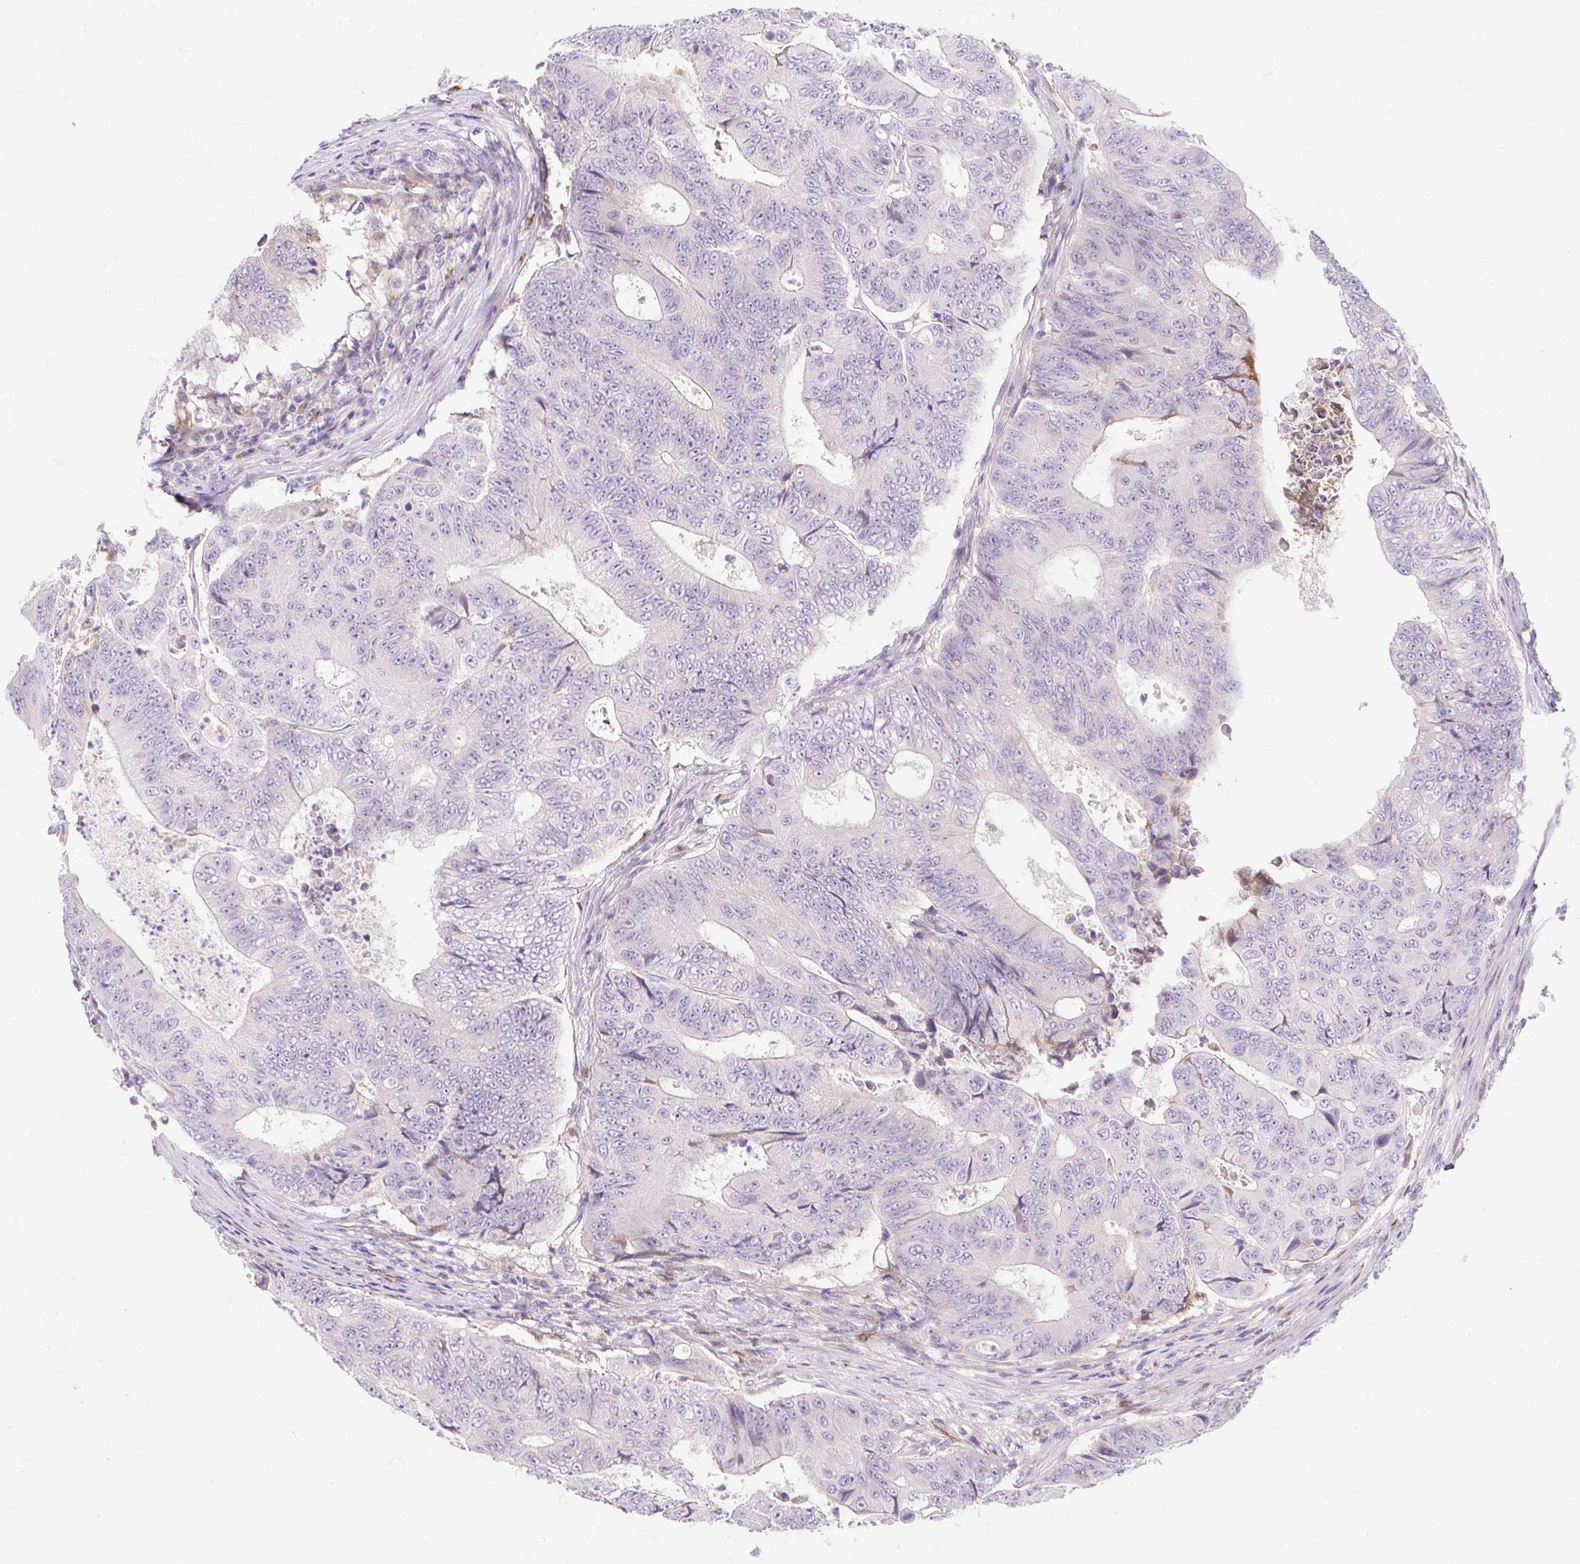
{"staining": {"intensity": "negative", "quantity": "none", "location": "none"}, "tissue": "colorectal cancer", "cell_type": "Tumor cells", "image_type": "cancer", "snomed": [{"axis": "morphology", "description": "Adenocarcinoma, NOS"}, {"axis": "topography", "description": "Colon"}], "caption": "Tumor cells show no significant staining in colorectal adenocarcinoma.", "gene": "TMEM150C", "patient": {"sex": "female", "age": 48}}